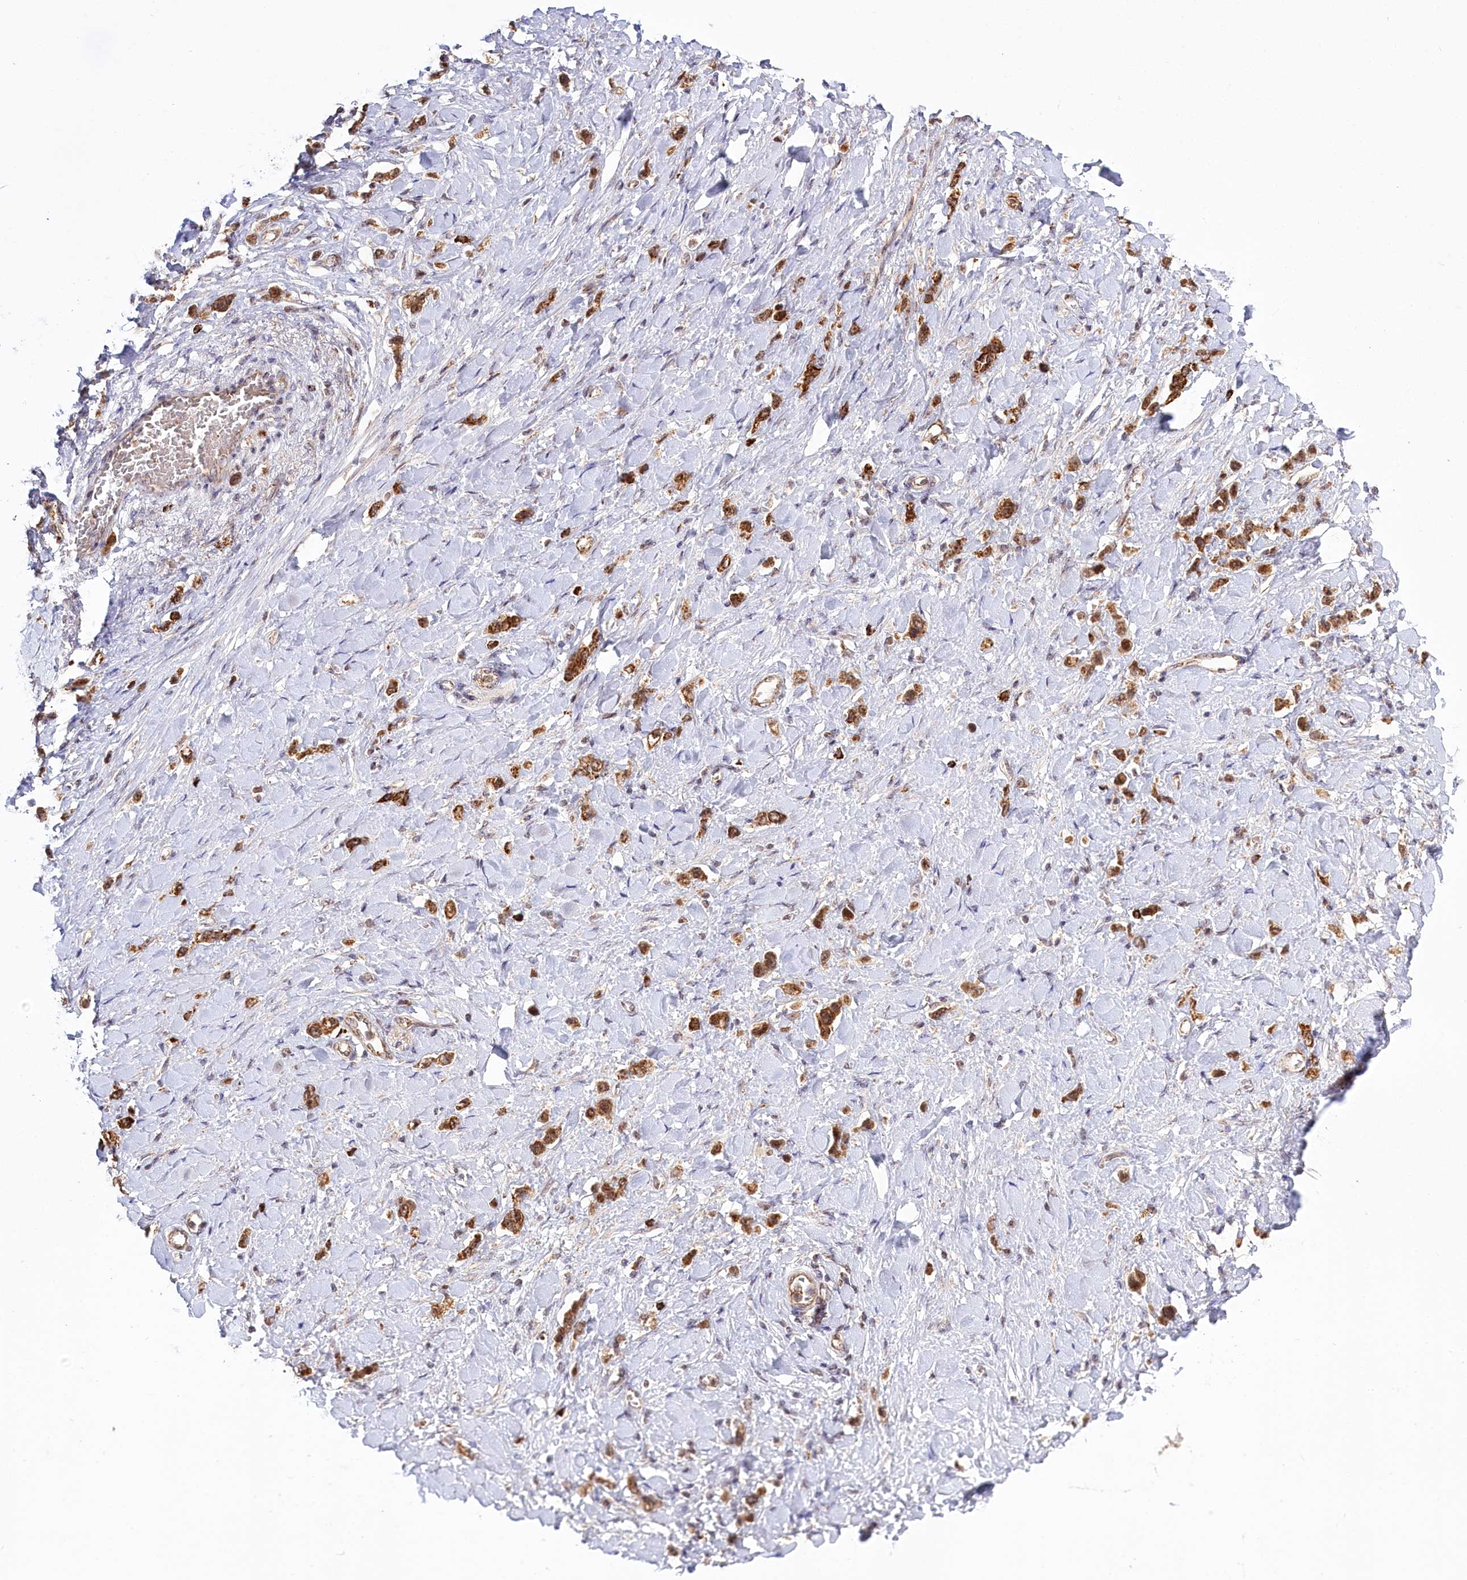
{"staining": {"intensity": "moderate", "quantity": ">75%", "location": "cytoplasmic/membranous"}, "tissue": "stomach cancer", "cell_type": "Tumor cells", "image_type": "cancer", "snomed": [{"axis": "morphology", "description": "Normal tissue, NOS"}, {"axis": "morphology", "description": "Adenocarcinoma, NOS"}, {"axis": "topography", "description": "Stomach, upper"}, {"axis": "topography", "description": "Stomach"}], "caption": "Human stomach cancer stained for a protein (brown) exhibits moderate cytoplasmic/membranous positive positivity in about >75% of tumor cells.", "gene": "RTN4IP1", "patient": {"sex": "female", "age": 65}}